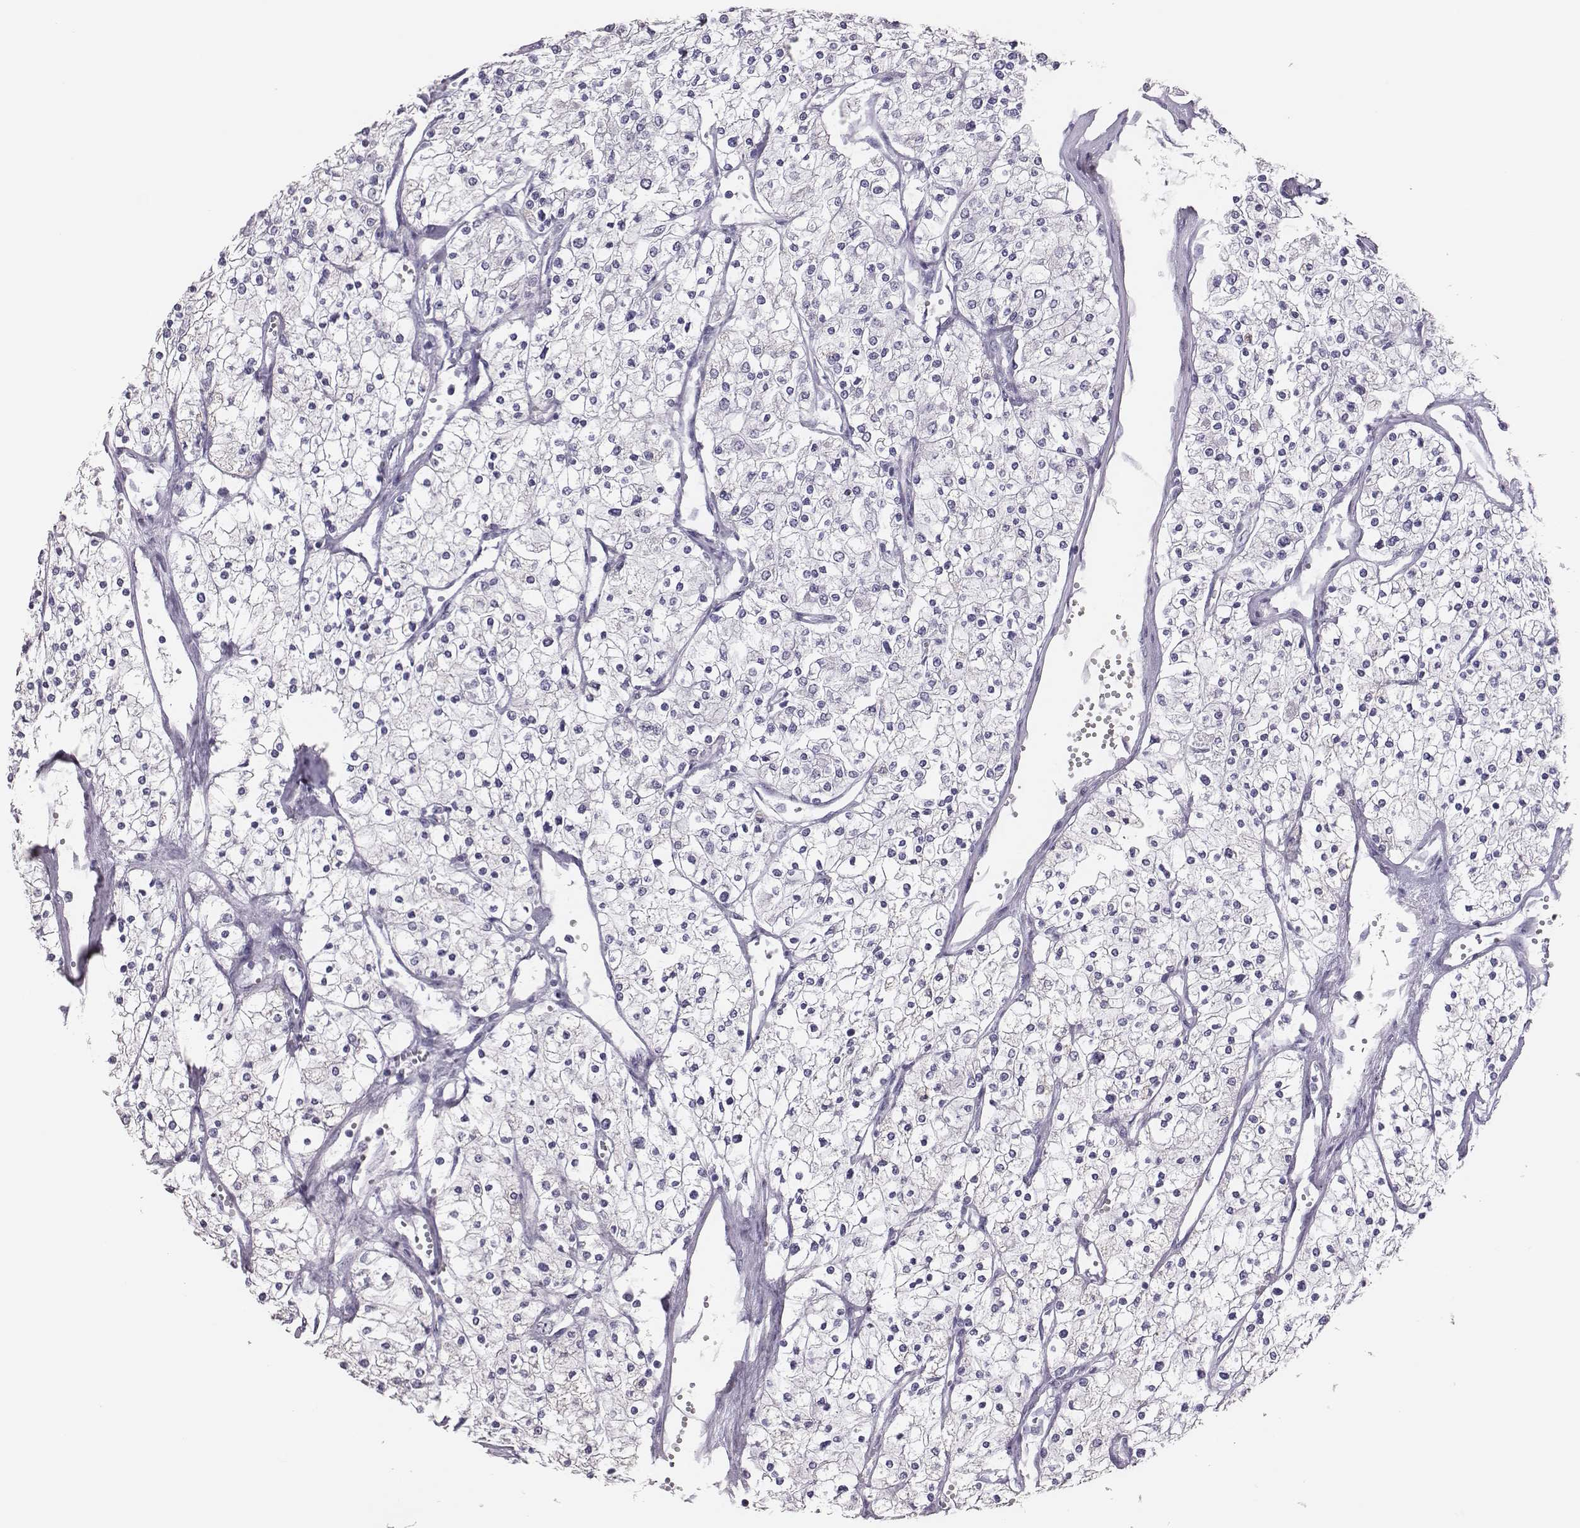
{"staining": {"intensity": "negative", "quantity": "none", "location": "none"}, "tissue": "renal cancer", "cell_type": "Tumor cells", "image_type": "cancer", "snomed": [{"axis": "morphology", "description": "Adenocarcinoma, NOS"}, {"axis": "topography", "description": "Kidney"}], "caption": "Renal cancer (adenocarcinoma) was stained to show a protein in brown. There is no significant positivity in tumor cells.", "gene": "SCML2", "patient": {"sex": "male", "age": 80}}